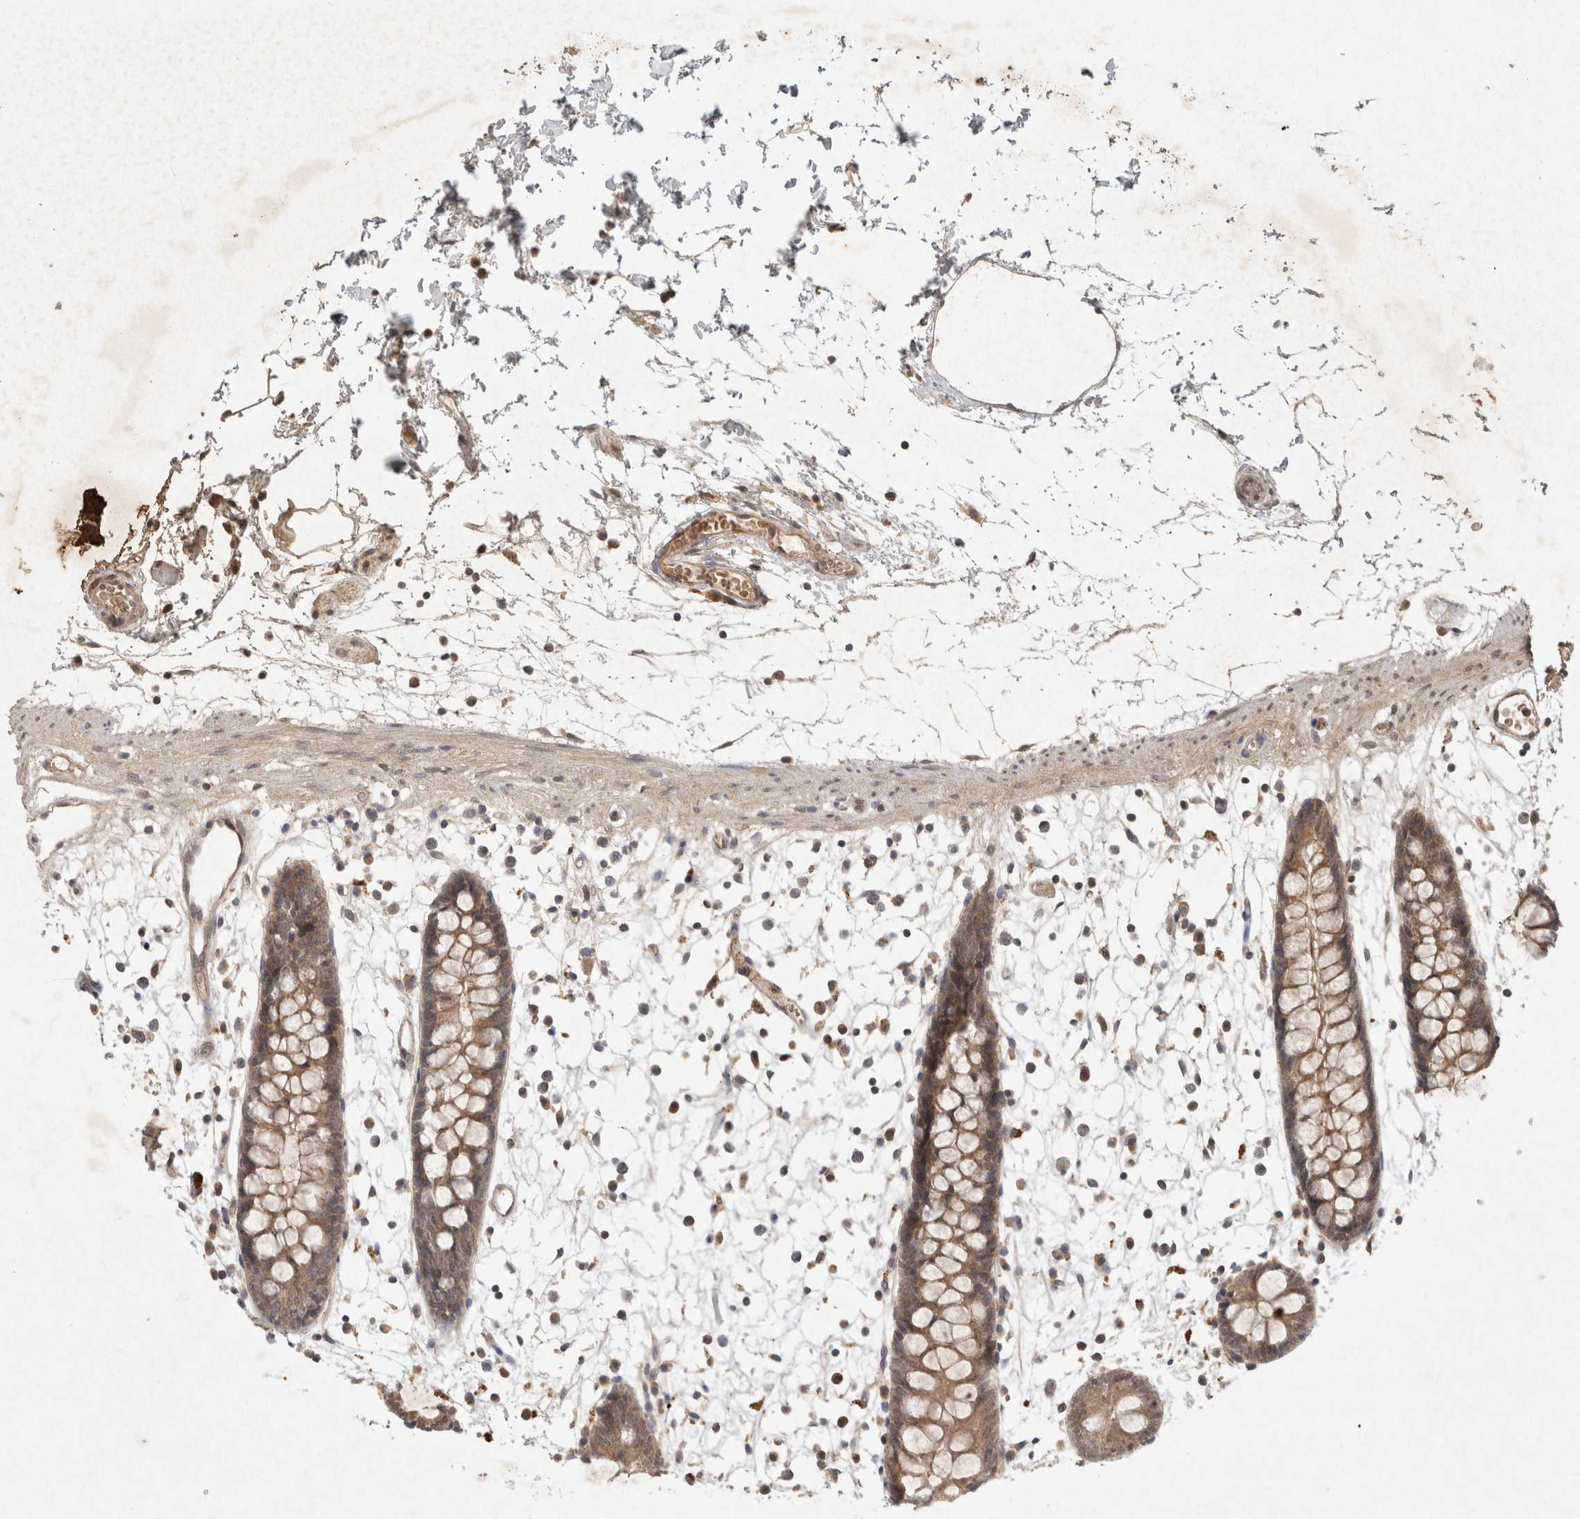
{"staining": {"intensity": "negative", "quantity": "none", "location": "none"}, "tissue": "colon", "cell_type": "Endothelial cells", "image_type": "normal", "snomed": [{"axis": "morphology", "description": "Normal tissue, NOS"}, {"axis": "topography", "description": "Colon"}], "caption": "Colon was stained to show a protein in brown. There is no significant positivity in endothelial cells. Brightfield microscopy of immunohistochemistry (IHC) stained with DAB (3,3'-diaminobenzidine) (brown) and hematoxylin (blue), captured at high magnification.", "gene": "LOXL2", "patient": {"sex": "male", "age": 56}}